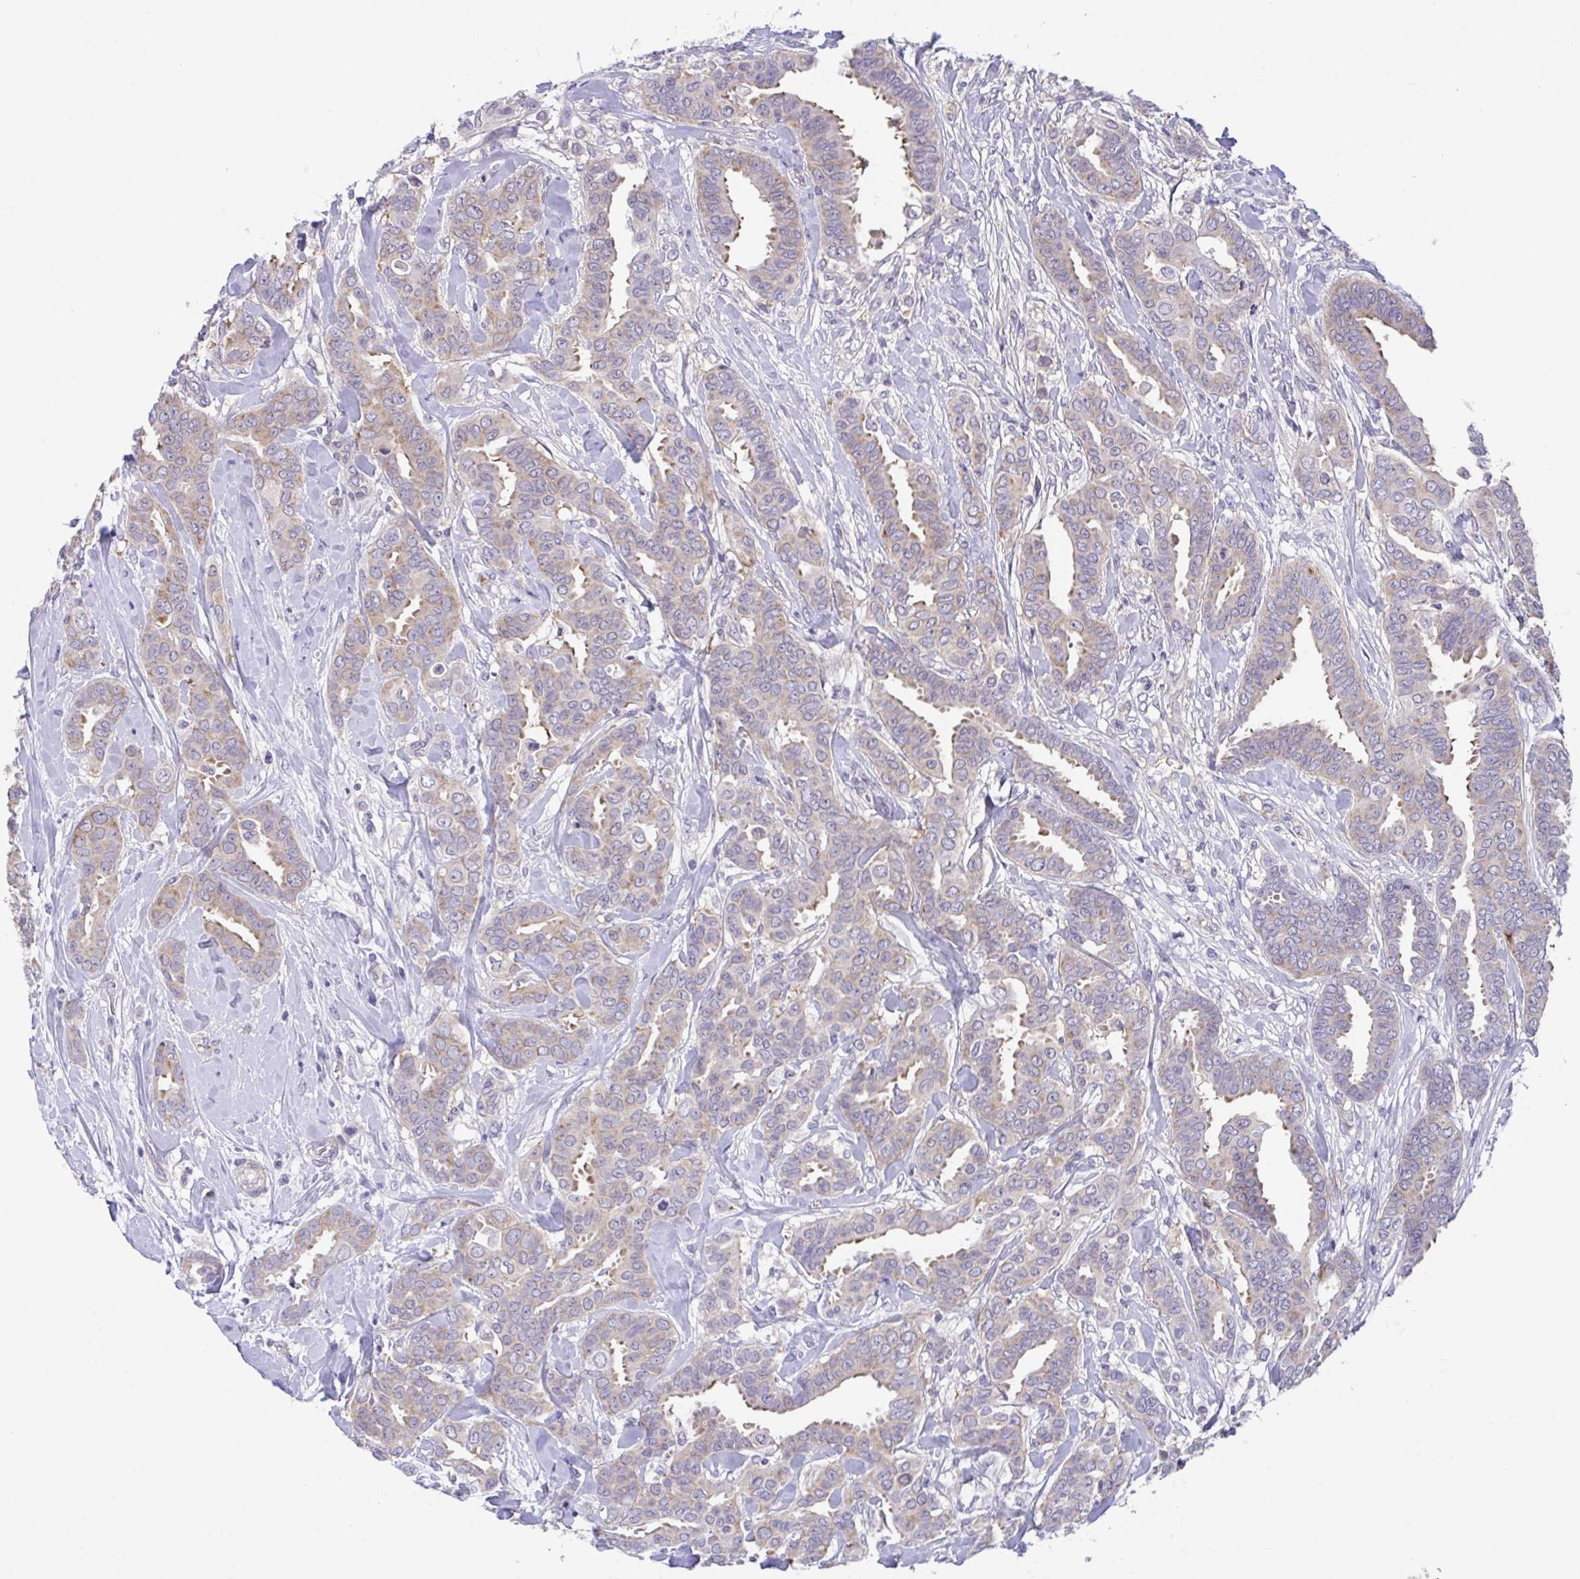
{"staining": {"intensity": "weak", "quantity": "<25%", "location": "cytoplasmic/membranous"}, "tissue": "breast cancer", "cell_type": "Tumor cells", "image_type": "cancer", "snomed": [{"axis": "morphology", "description": "Duct carcinoma"}, {"axis": "topography", "description": "Breast"}], "caption": "Image shows no significant protein positivity in tumor cells of breast cancer.", "gene": "RHOXF1", "patient": {"sex": "female", "age": 45}}